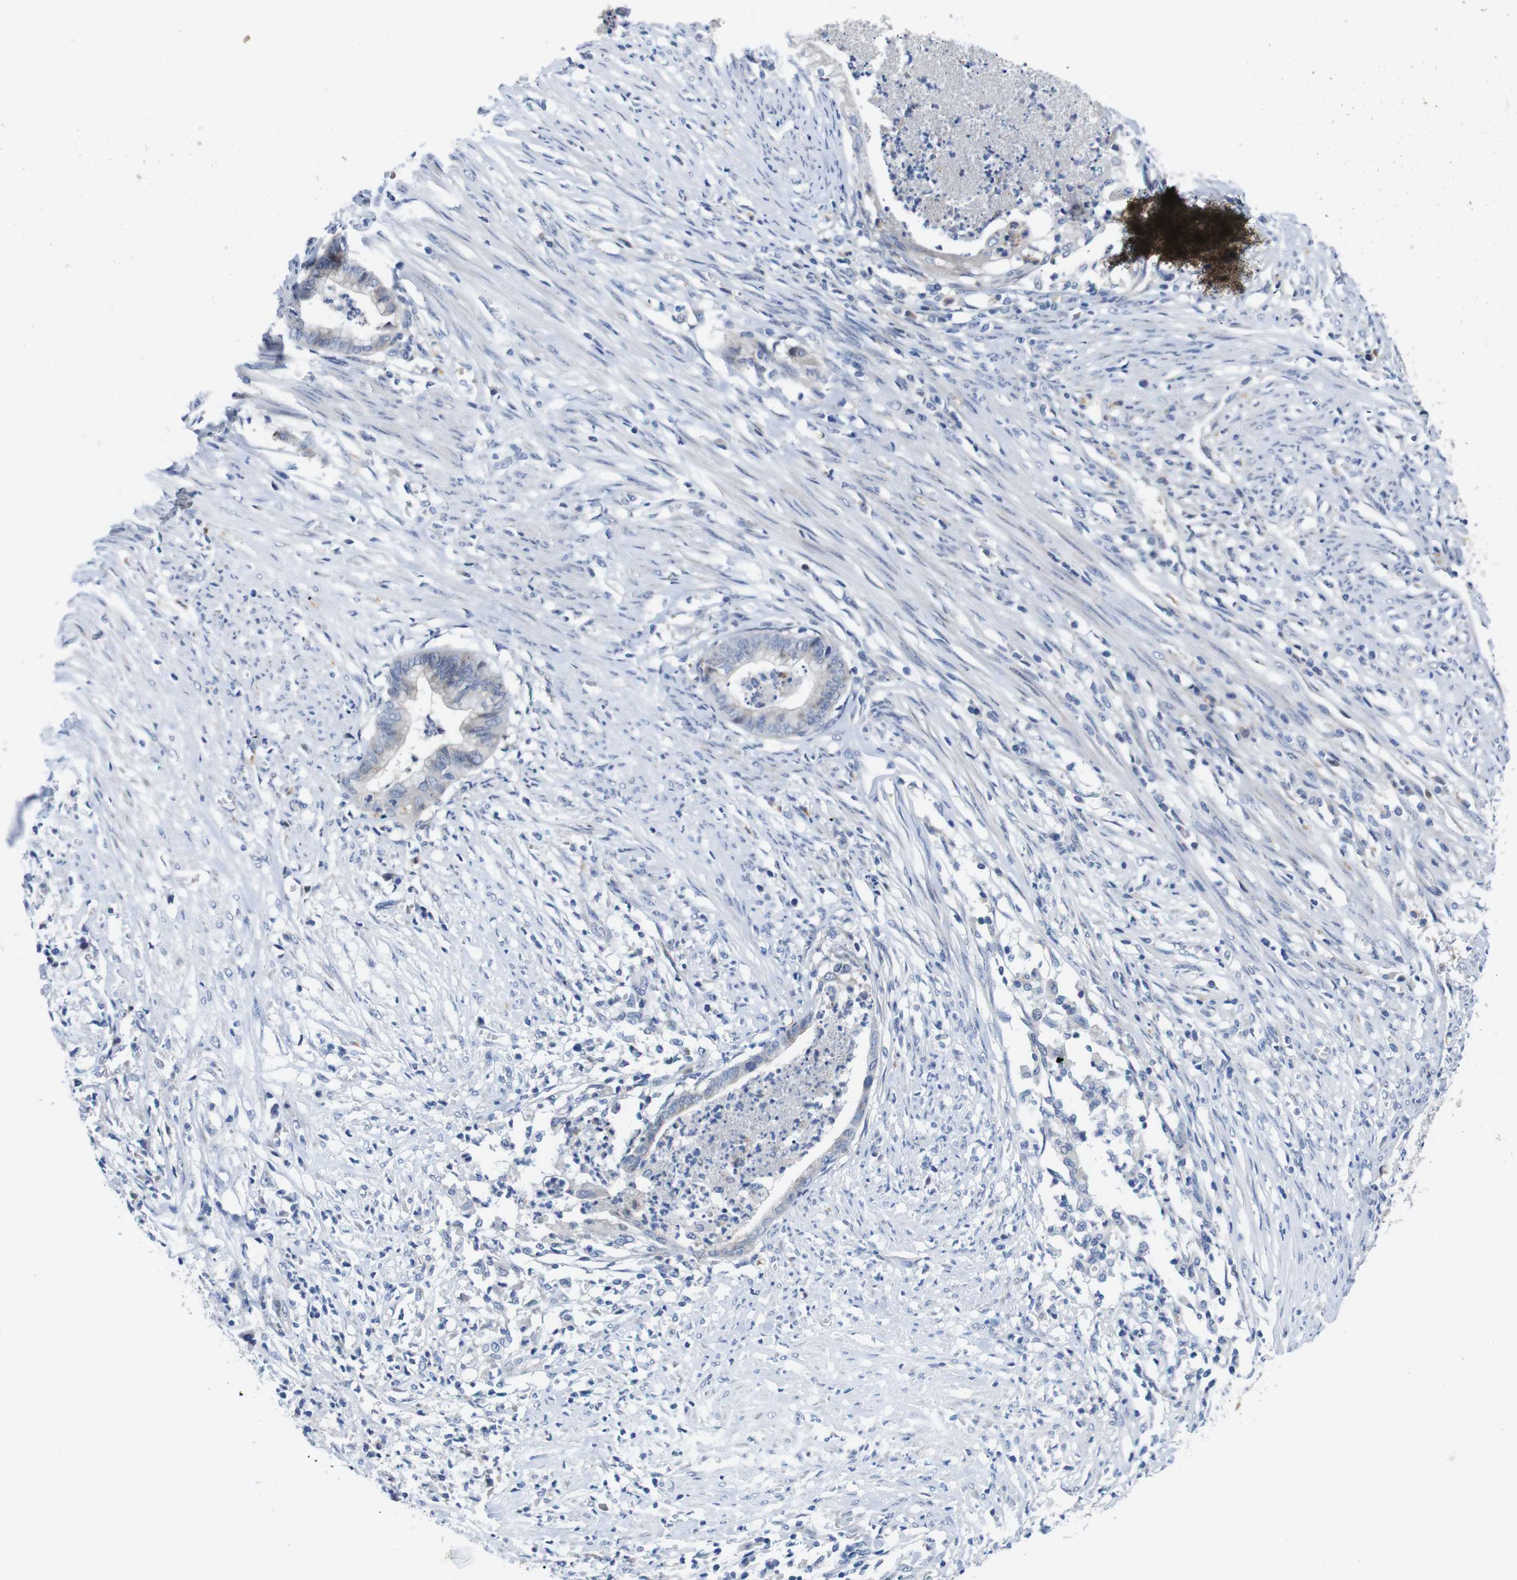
{"staining": {"intensity": "moderate", "quantity": "<25%", "location": "cytoplasmic/membranous"}, "tissue": "endometrial cancer", "cell_type": "Tumor cells", "image_type": "cancer", "snomed": [{"axis": "morphology", "description": "Necrosis, NOS"}, {"axis": "morphology", "description": "Adenocarcinoma, NOS"}, {"axis": "topography", "description": "Endometrium"}], "caption": "Immunohistochemistry (DAB) staining of endometrial cancer (adenocarcinoma) shows moderate cytoplasmic/membranous protein staining in approximately <25% of tumor cells.", "gene": "C1RL", "patient": {"sex": "female", "age": 79}}